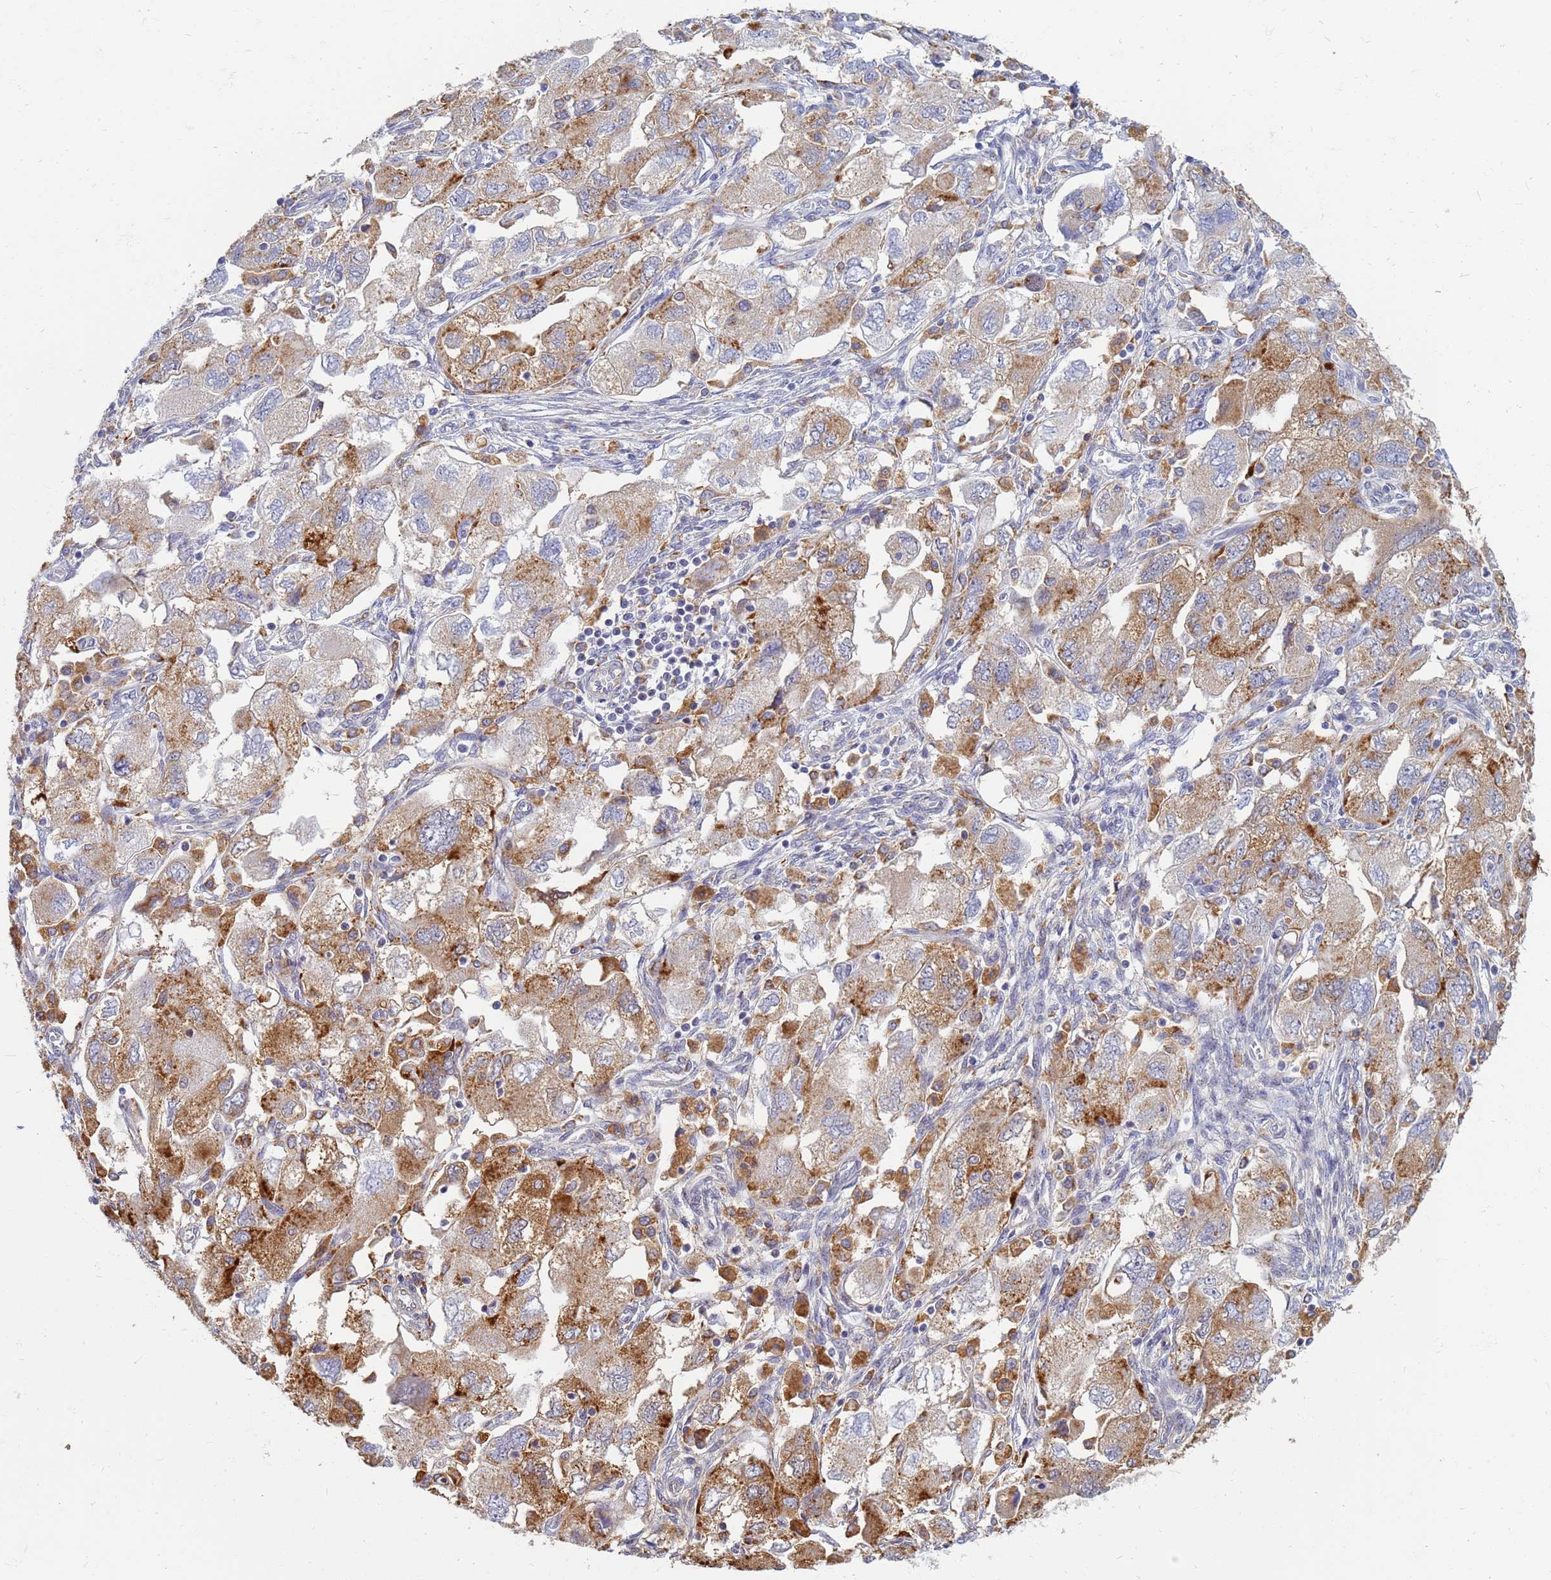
{"staining": {"intensity": "moderate", "quantity": ">75%", "location": "cytoplasmic/membranous"}, "tissue": "ovarian cancer", "cell_type": "Tumor cells", "image_type": "cancer", "snomed": [{"axis": "morphology", "description": "Carcinoma, NOS"}, {"axis": "morphology", "description": "Cystadenocarcinoma, serous, NOS"}, {"axis": "topography", "description": "Ovary"}], "caption": "Tumor cells demonstrate medium levels of moderate cytoplasmic/membranous staining in about >75% of cells in human serous cystadenocarcinoma (ovarian).", "gene": "ATP6V1E1", "patient": {"sex": "female", "age": 69}}